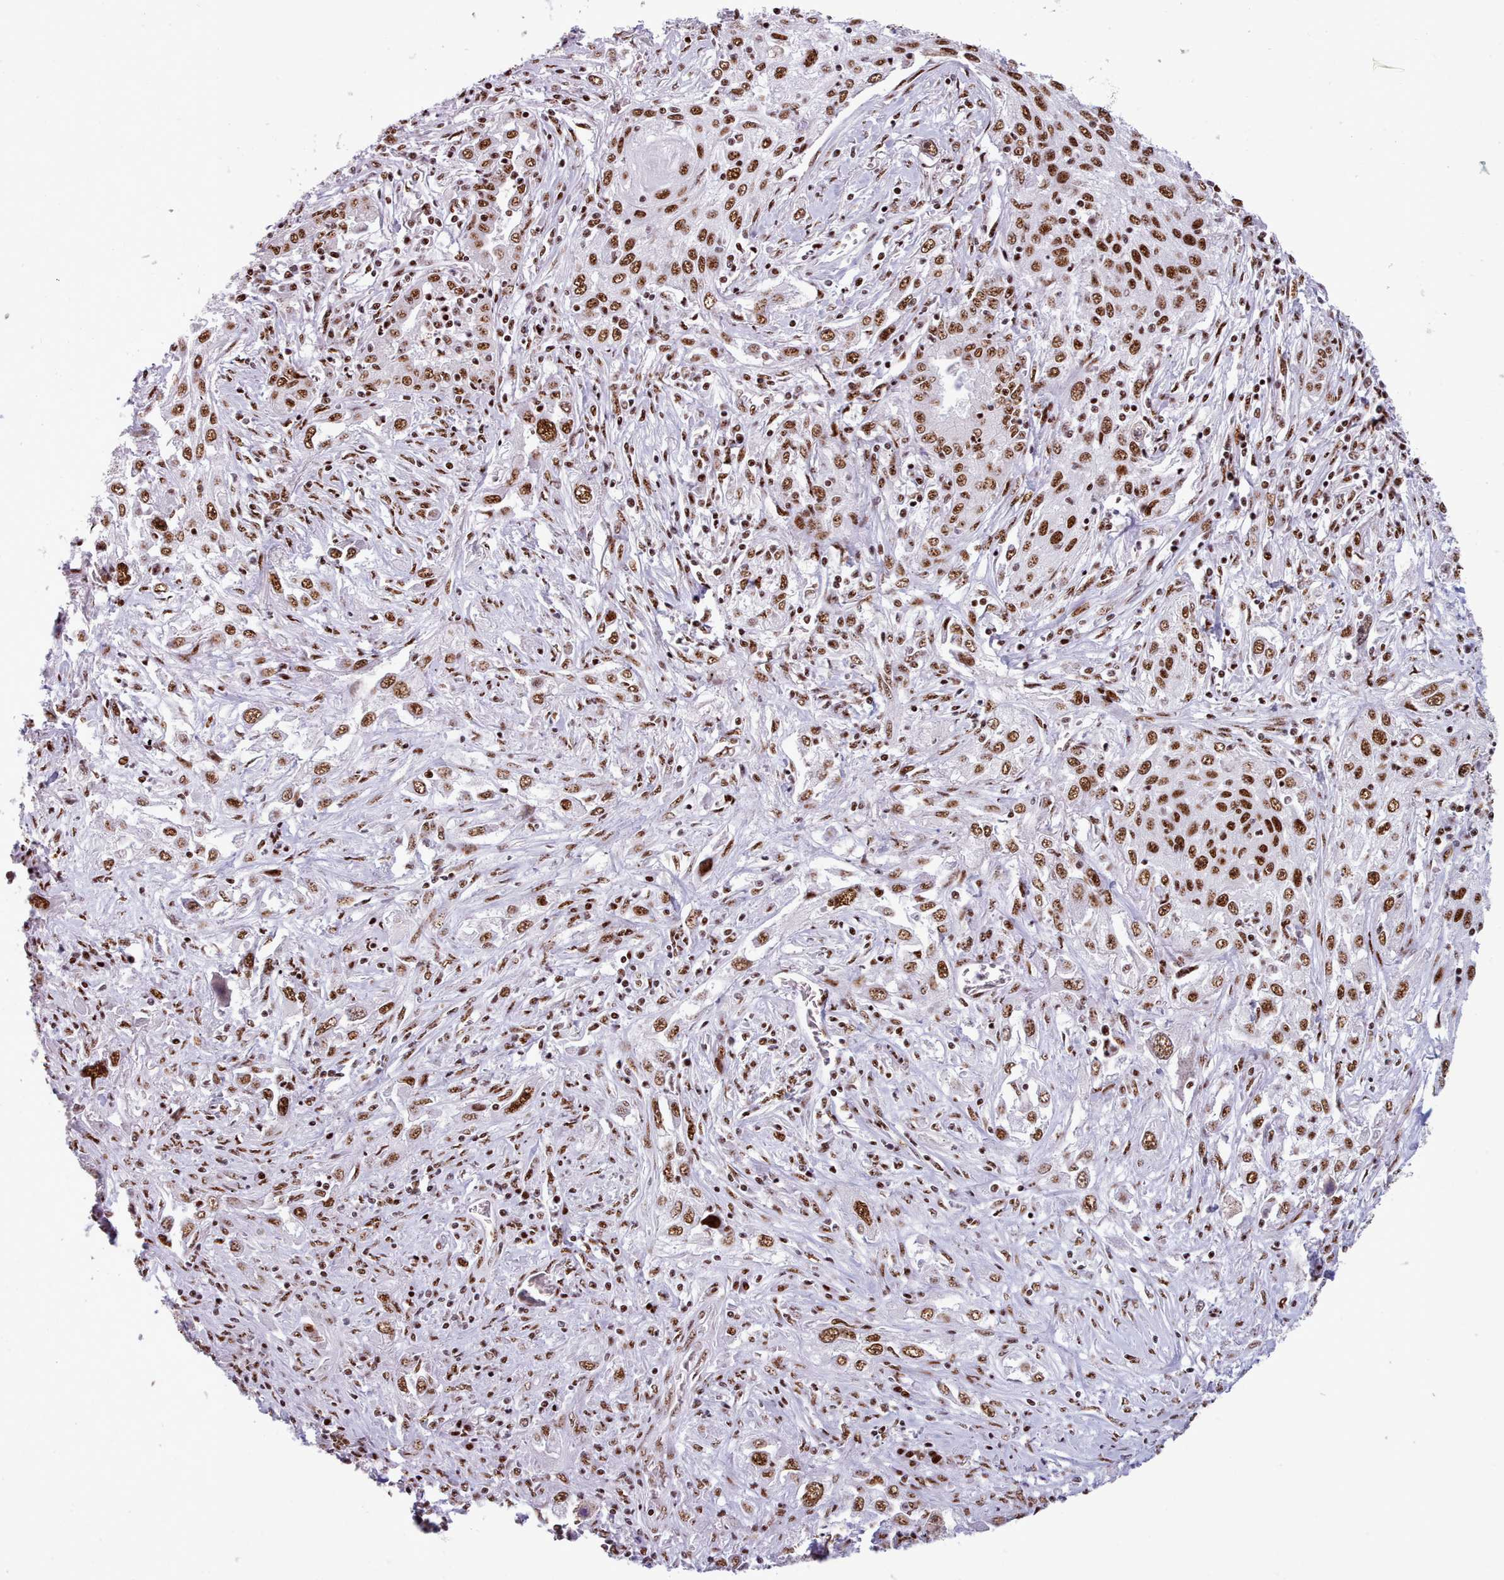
{"staining": {"intensity": "strong", "quantity": ">75%", "location": "nuclear"}, "tissue": "lung cancer", "cell_type": "Tumor cells", "image_type": "cancer", "snomed": [{"axis": "morphology", "description": "Squamous cell carcinoma, NOS"}, {"axis": "topography", "description": "Lung"}], "caption": "High-magnification brightfield microscopy of lung squamous cell carcinoma stained with DAB (brown) and counterstained with hematoxylin (blue). tumor cells exhibit strong nuclear expression is identified in approximately>75% of cells.", "gene": "TMEM35B", "patient": {"sex": "female", "age": 69}}